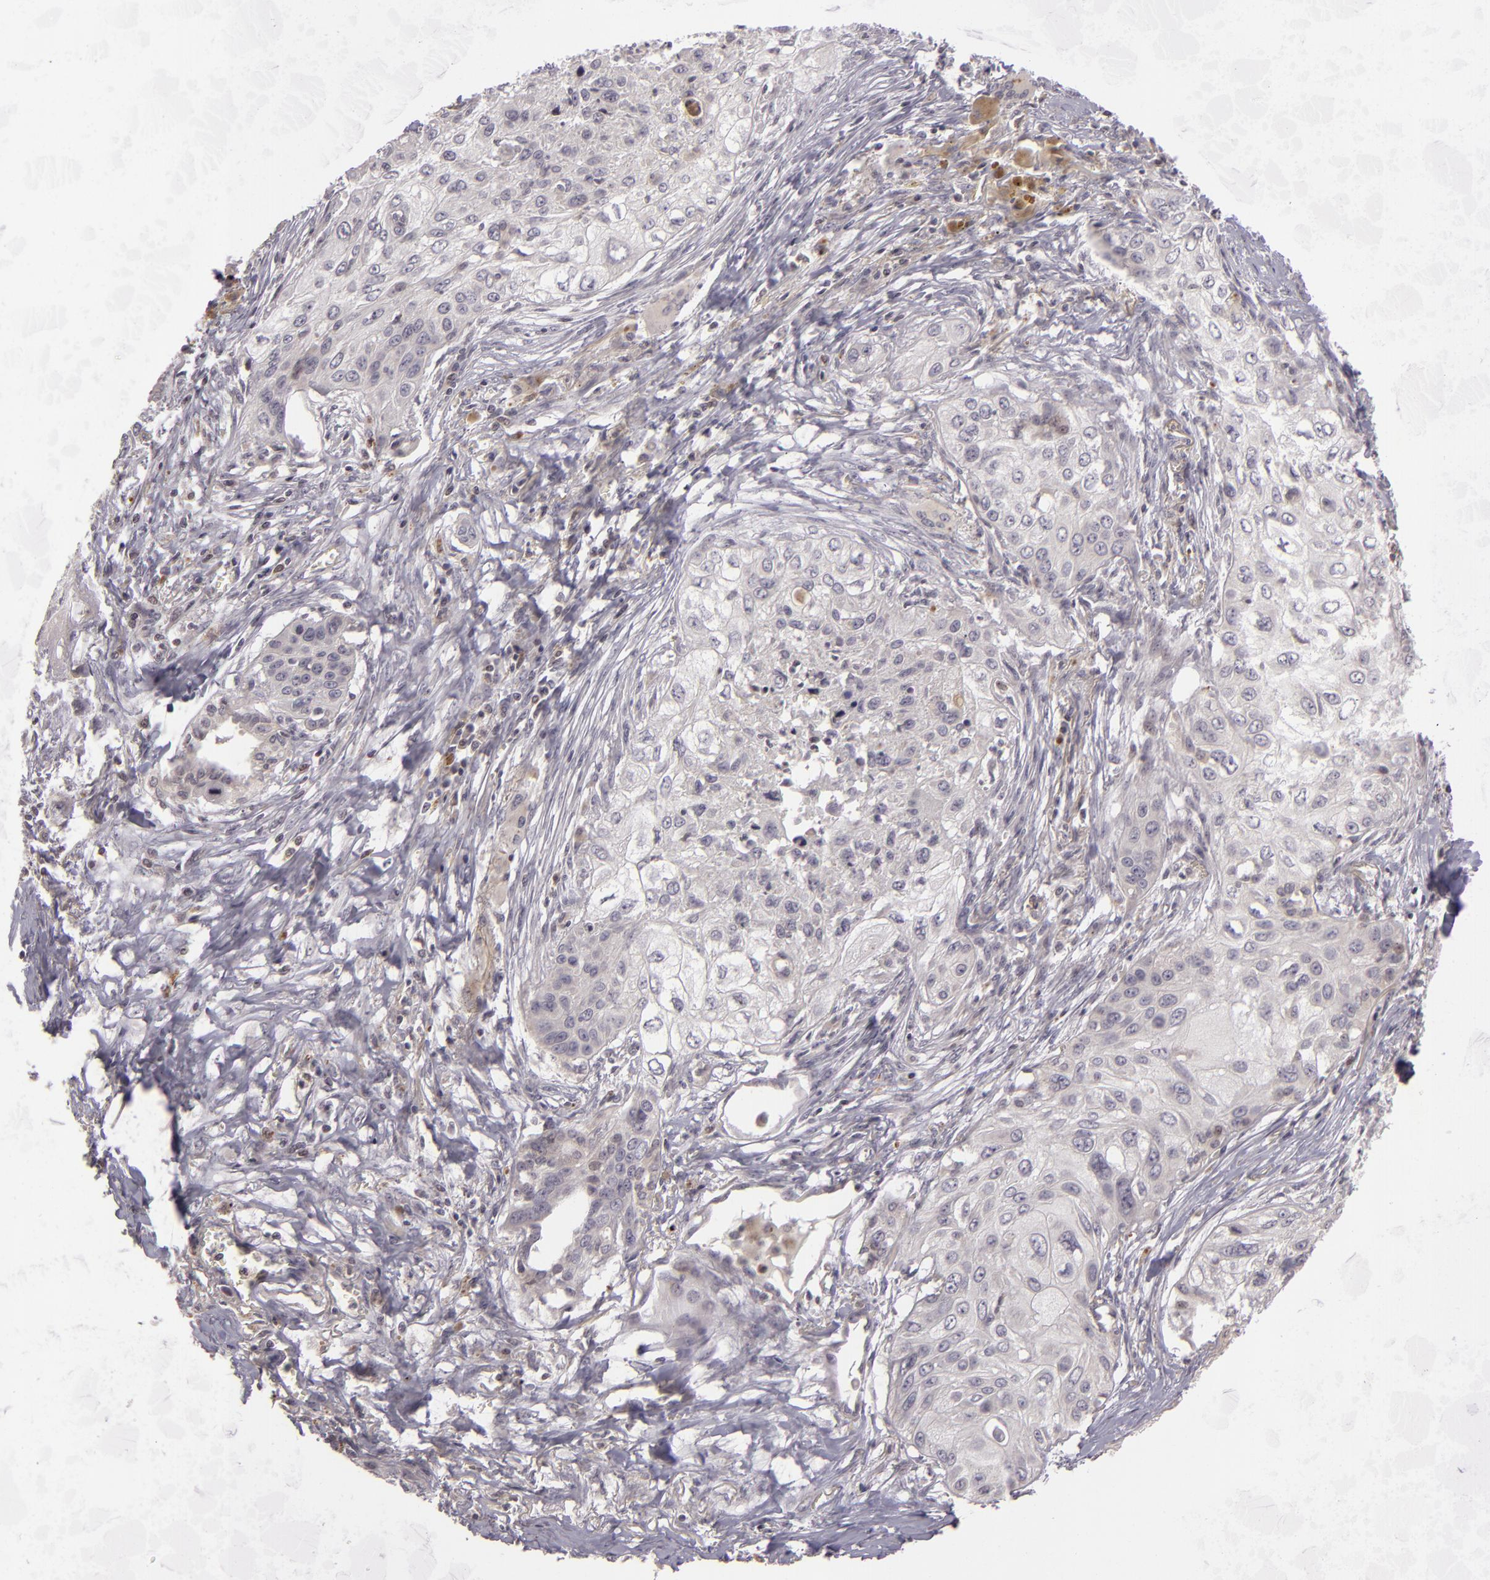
{"staining": {"intensity": "negative", "quantity": "none", "location": "none"}, "tissue": "lung cancer", "cell_type": "Tumor cells", "image_type": "cancer", "snomed": [{"axis": "morphology", "description": "Squamous cell carcinoma, NOS"}, {"axis": "topography", "description": "Lung"}], "caption": "Tumor cells show no significant protein expression in lung squamous cell carcinoma.", "gene": "AKAP6", "patient": {"sex": "male", "age": 71}}